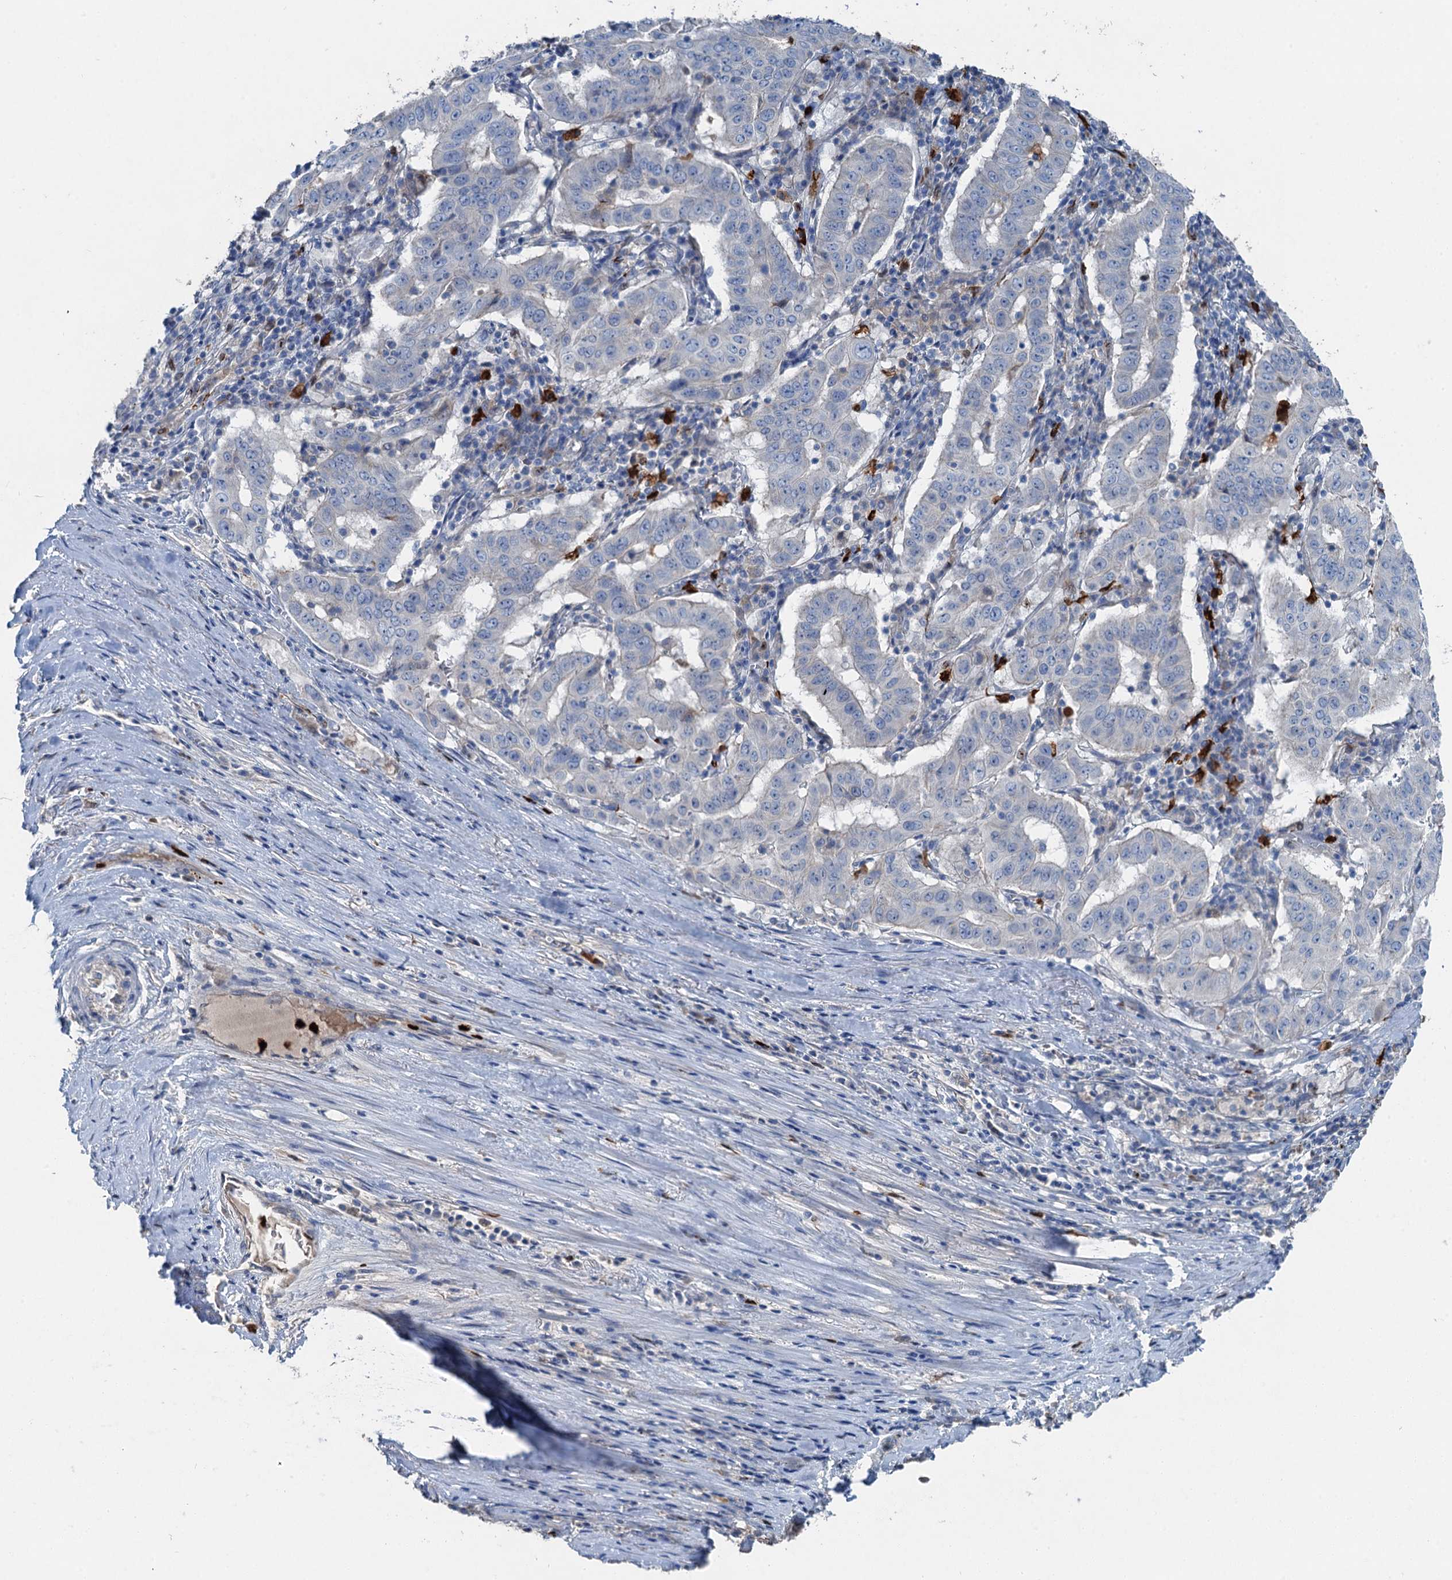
{"staining": {"intensity": "negative", "quantity": "none", "location": "none"}, "tissue": "pancreatic cancer", "cell_type": "Tumor cells", "image_type": "cancer", "snomed": [{"axis": "morphology", "description": "Adenocarcinoma, NOS"}, {"axis": "topography", "description": "Pancreas"}], "caption": "An immunohistochemistry (IHC) image of pancreatic adenocarcinoma is shown. There is no staining in tumor cells of pancreatic adenocarcinoma.", "gene": "OTOA", "patient": {"sex": "male", "age": 63}}